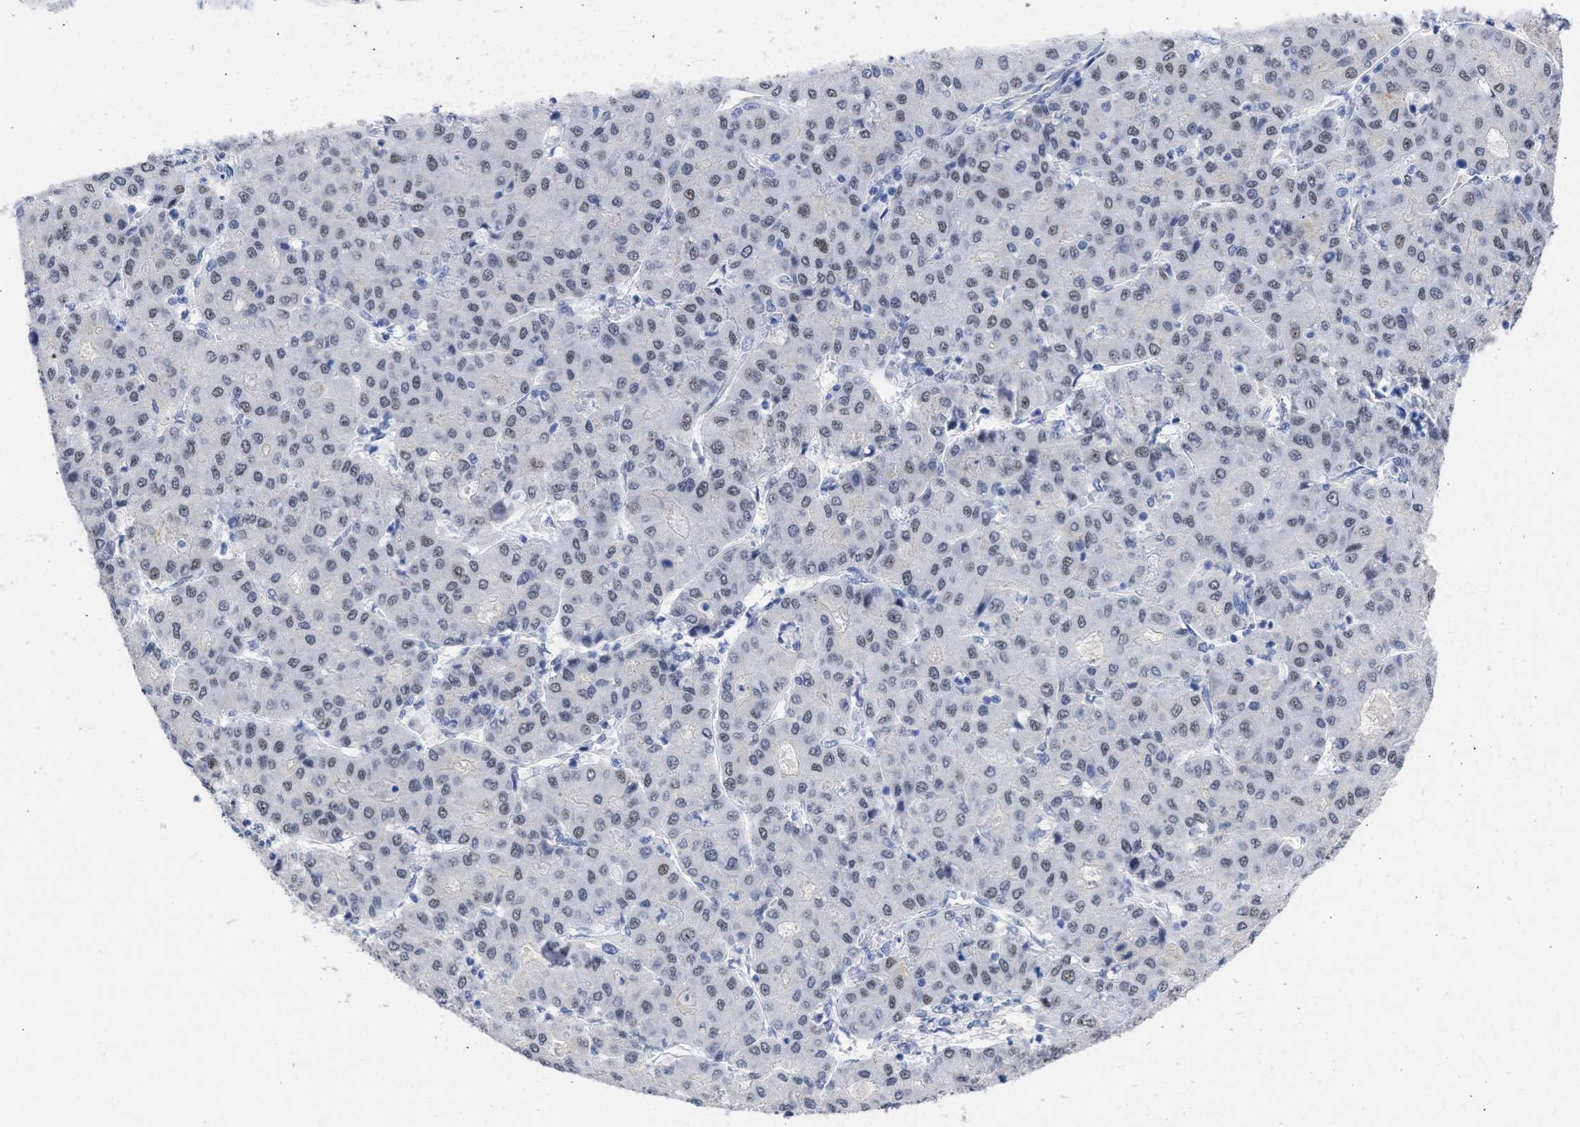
{"staining": {"intensity": "weak", "quantity": "25%-75%", "location": "nuclear"}, "tissue": "liver cancer", "cell_type": "Tumor cells", "image_type": "cancer", "snomed": [{"axis": "morphology", "description": "Carcinoma, Hepatocellular, NOS"}, {"axis": "topography", "description": "Liver"}], "caption": "Immunohistochemistry (IHC) photomicrograph of liver hepatocellular carcinoma stained for a protein (brown), which displays low levels of weak nuclear staining in about 25%-75% of tumor cells.", "gene": "DDX41", "patient": {"sex": "male", "age": 65}}